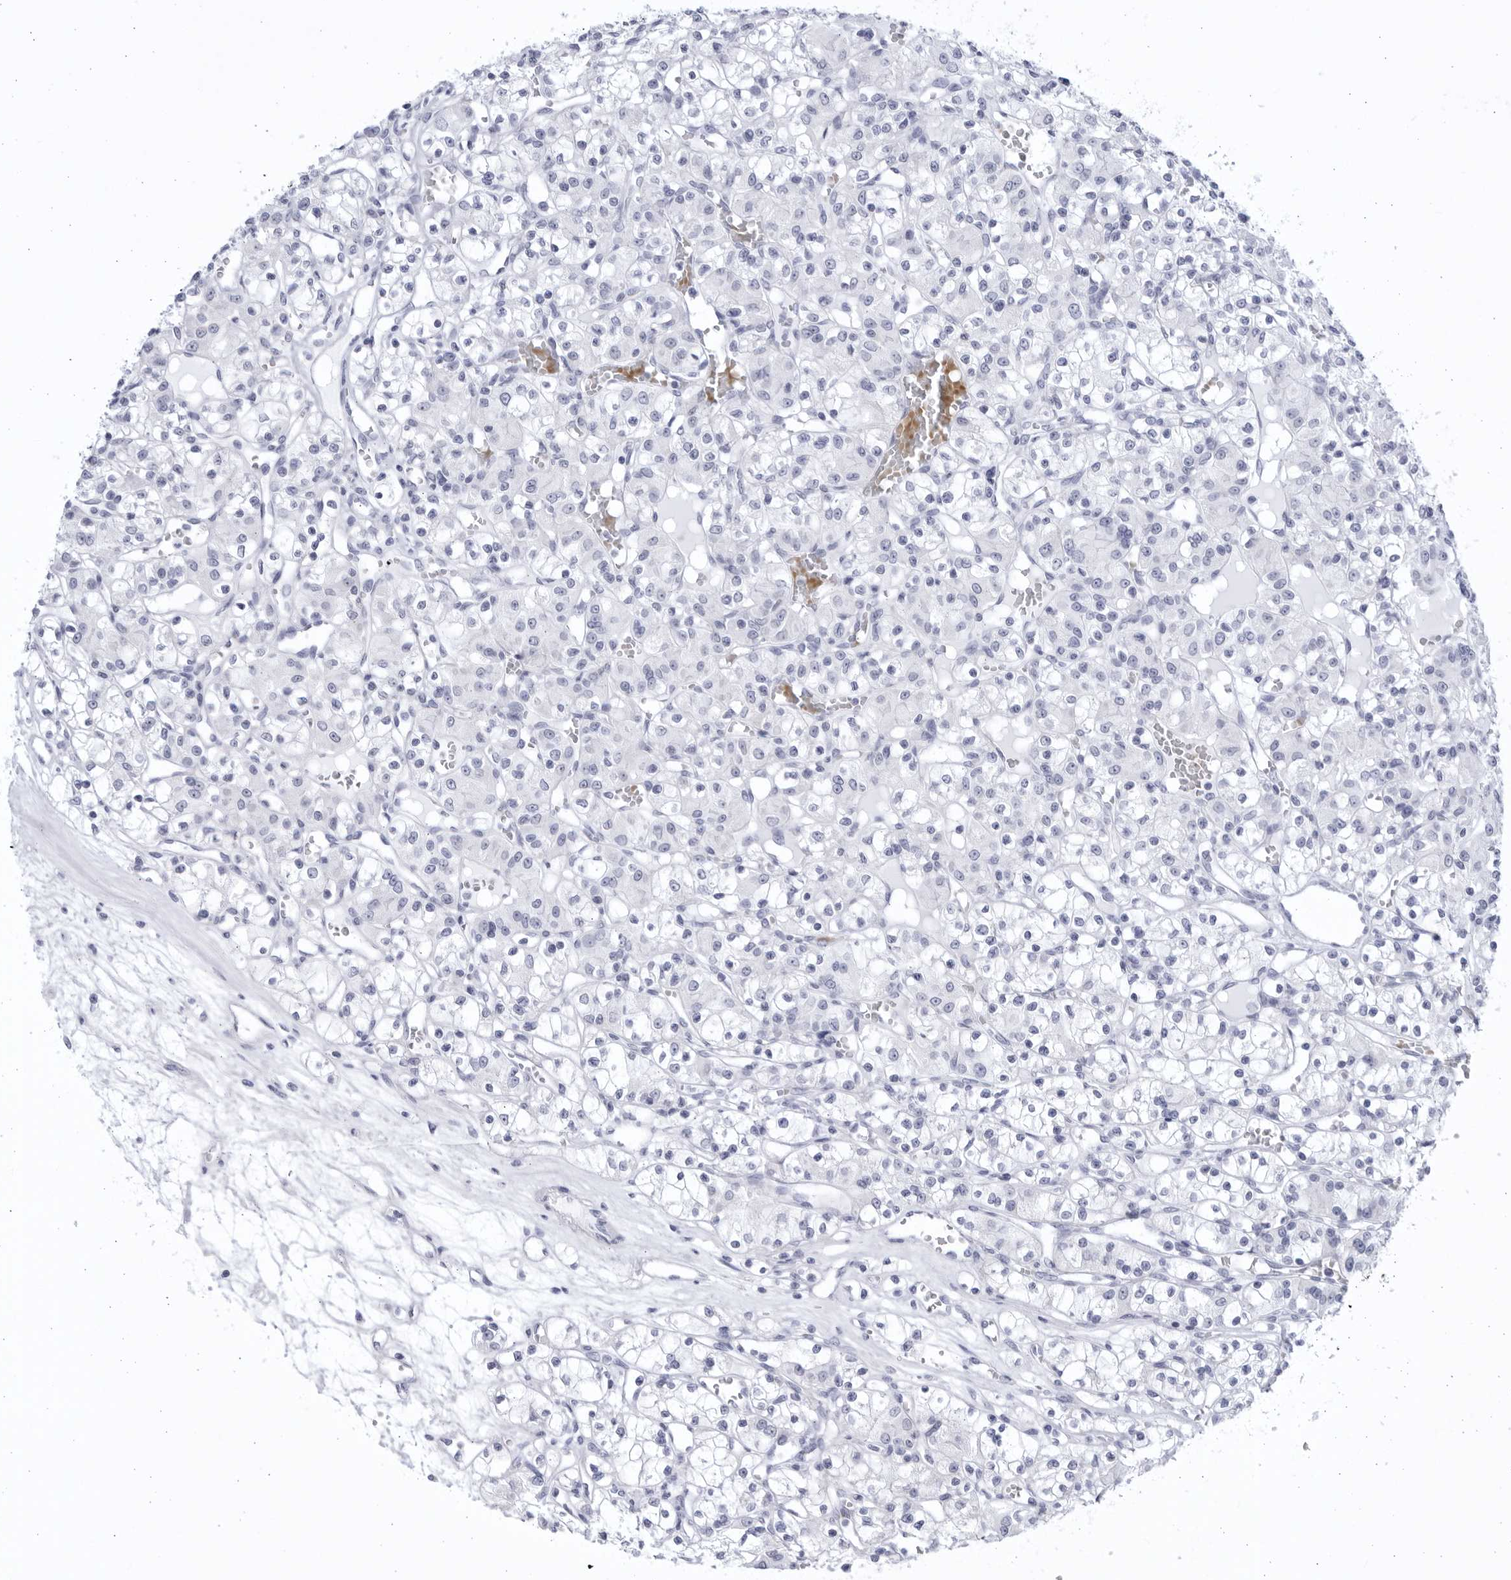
{"staining": {"intensity": "negative", "quantity": "none", "location": "none"}, "tissue": "renal cancer", "cell_type": "Tumor cells", "image_type": "cancer", "snomed": [{"axis": "morphology", "description": "Adenocarcinoma, NOS"}, {"axis": "topography", "description": "Kidney"}], "caption": "Tumor cells show no significant expression in renal cancer.", "gene": "CCDC181", "patient": {"sex": "female", "age": 59}}